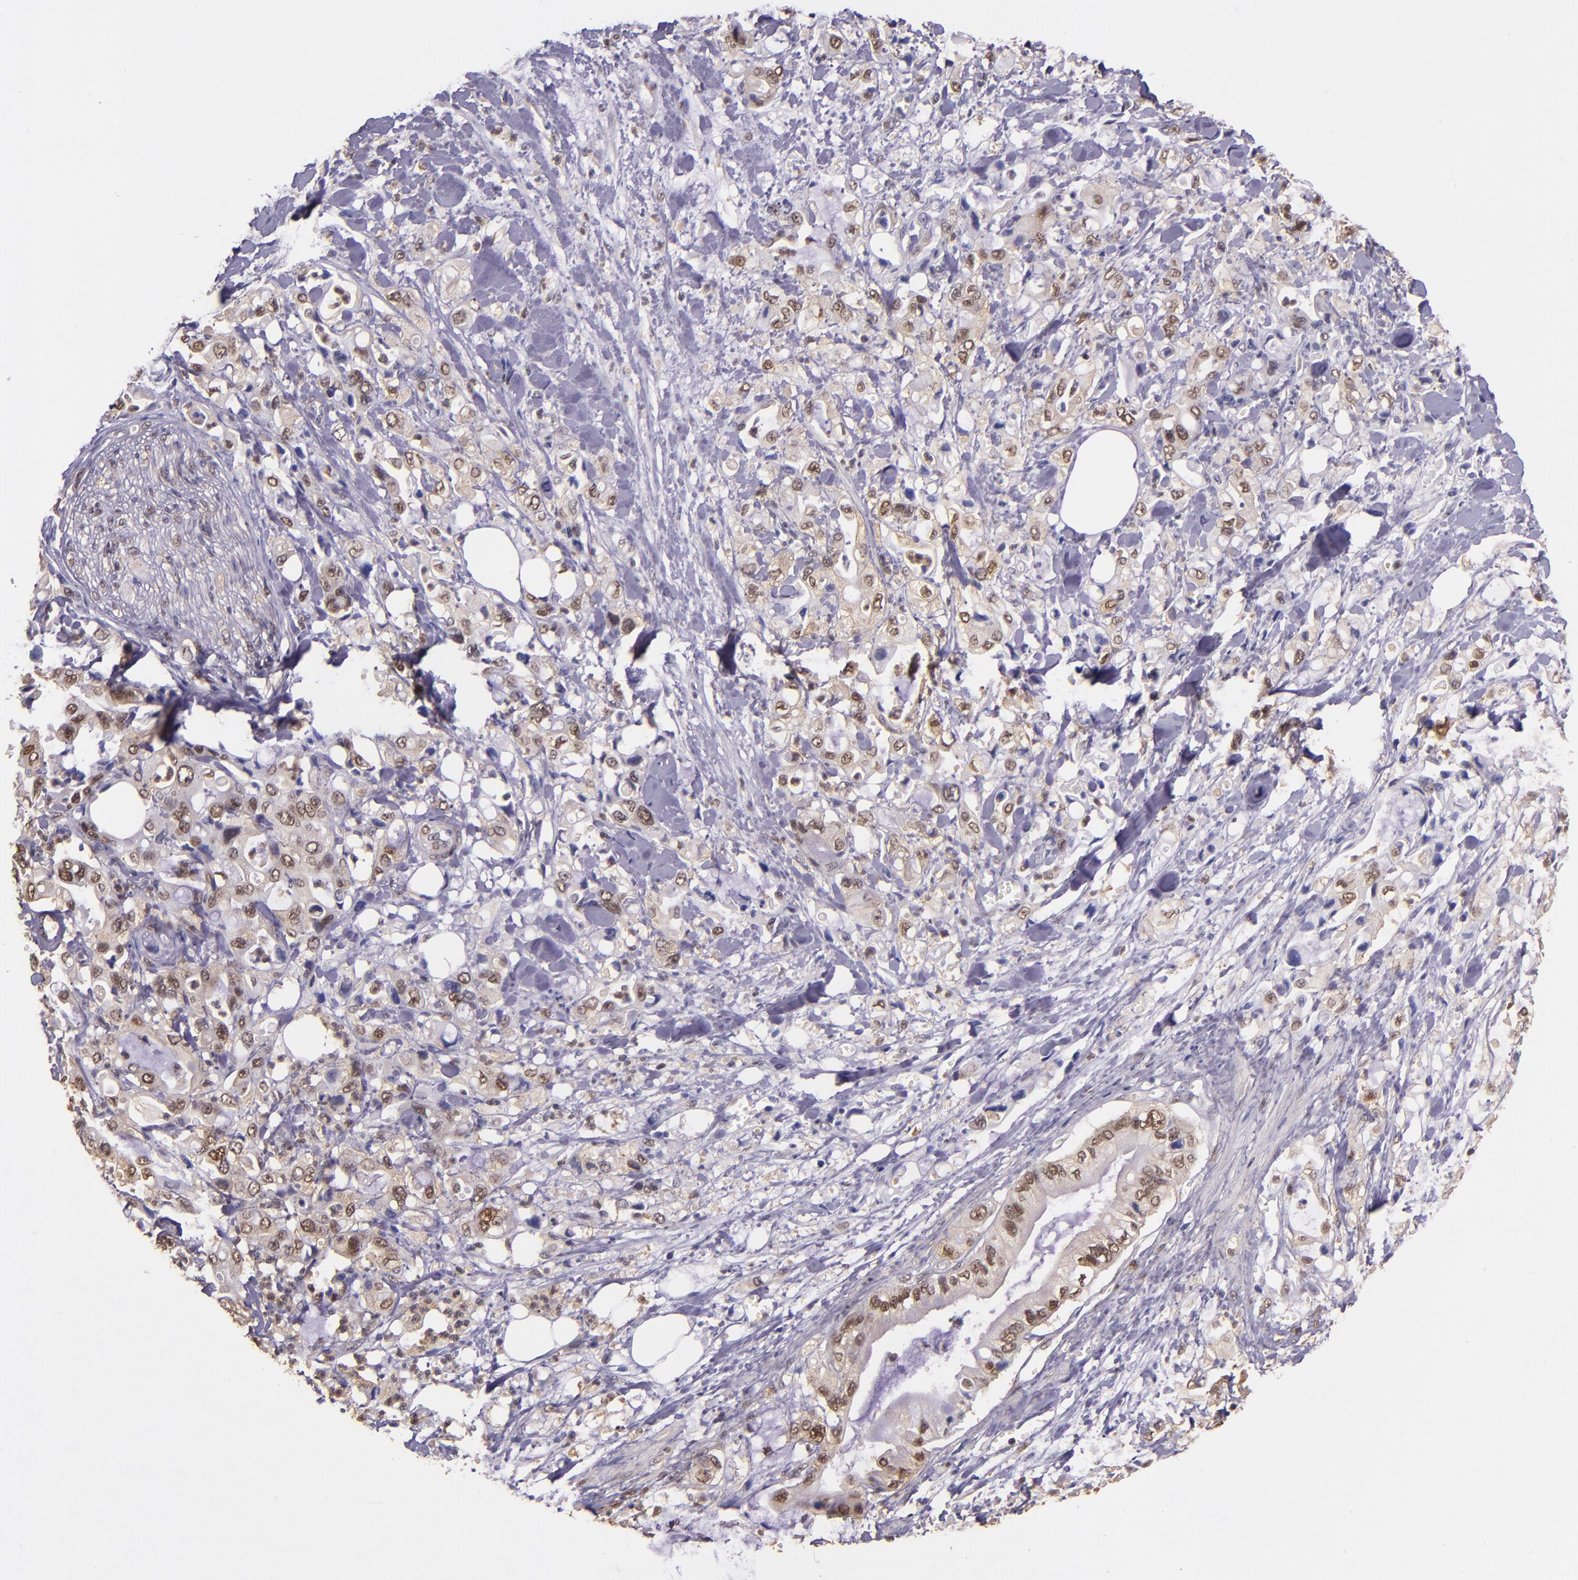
{"staining": {"intensity": "moderate", "quantity": ">75%", "location": "cytoplasmic/membranous,nuclear"}, "tissue": "pancreatic cancer", "cell_type": "Tumor cells", "image_type": "cancer", "snomed": [{"axis": "morphology", "description": "Adenocarcinoma, NOS"}, {"axis": "topography", "description": "Pancreas"}], "caption": "DAB (3,3'-diaminobenzidine) immunohistochemical staining of human pancreatic cancer (adenocarcinoma) exhibits moderate cytoplasmic/membranous and nuclear protein staining in about >75% of tumor cells. (DAB (3,3'-diaminobenzidine) IHC with brightfield microscopy, high magnification).", "gene": "STAT6", "patient": {"sex": "male", "age": 70}}